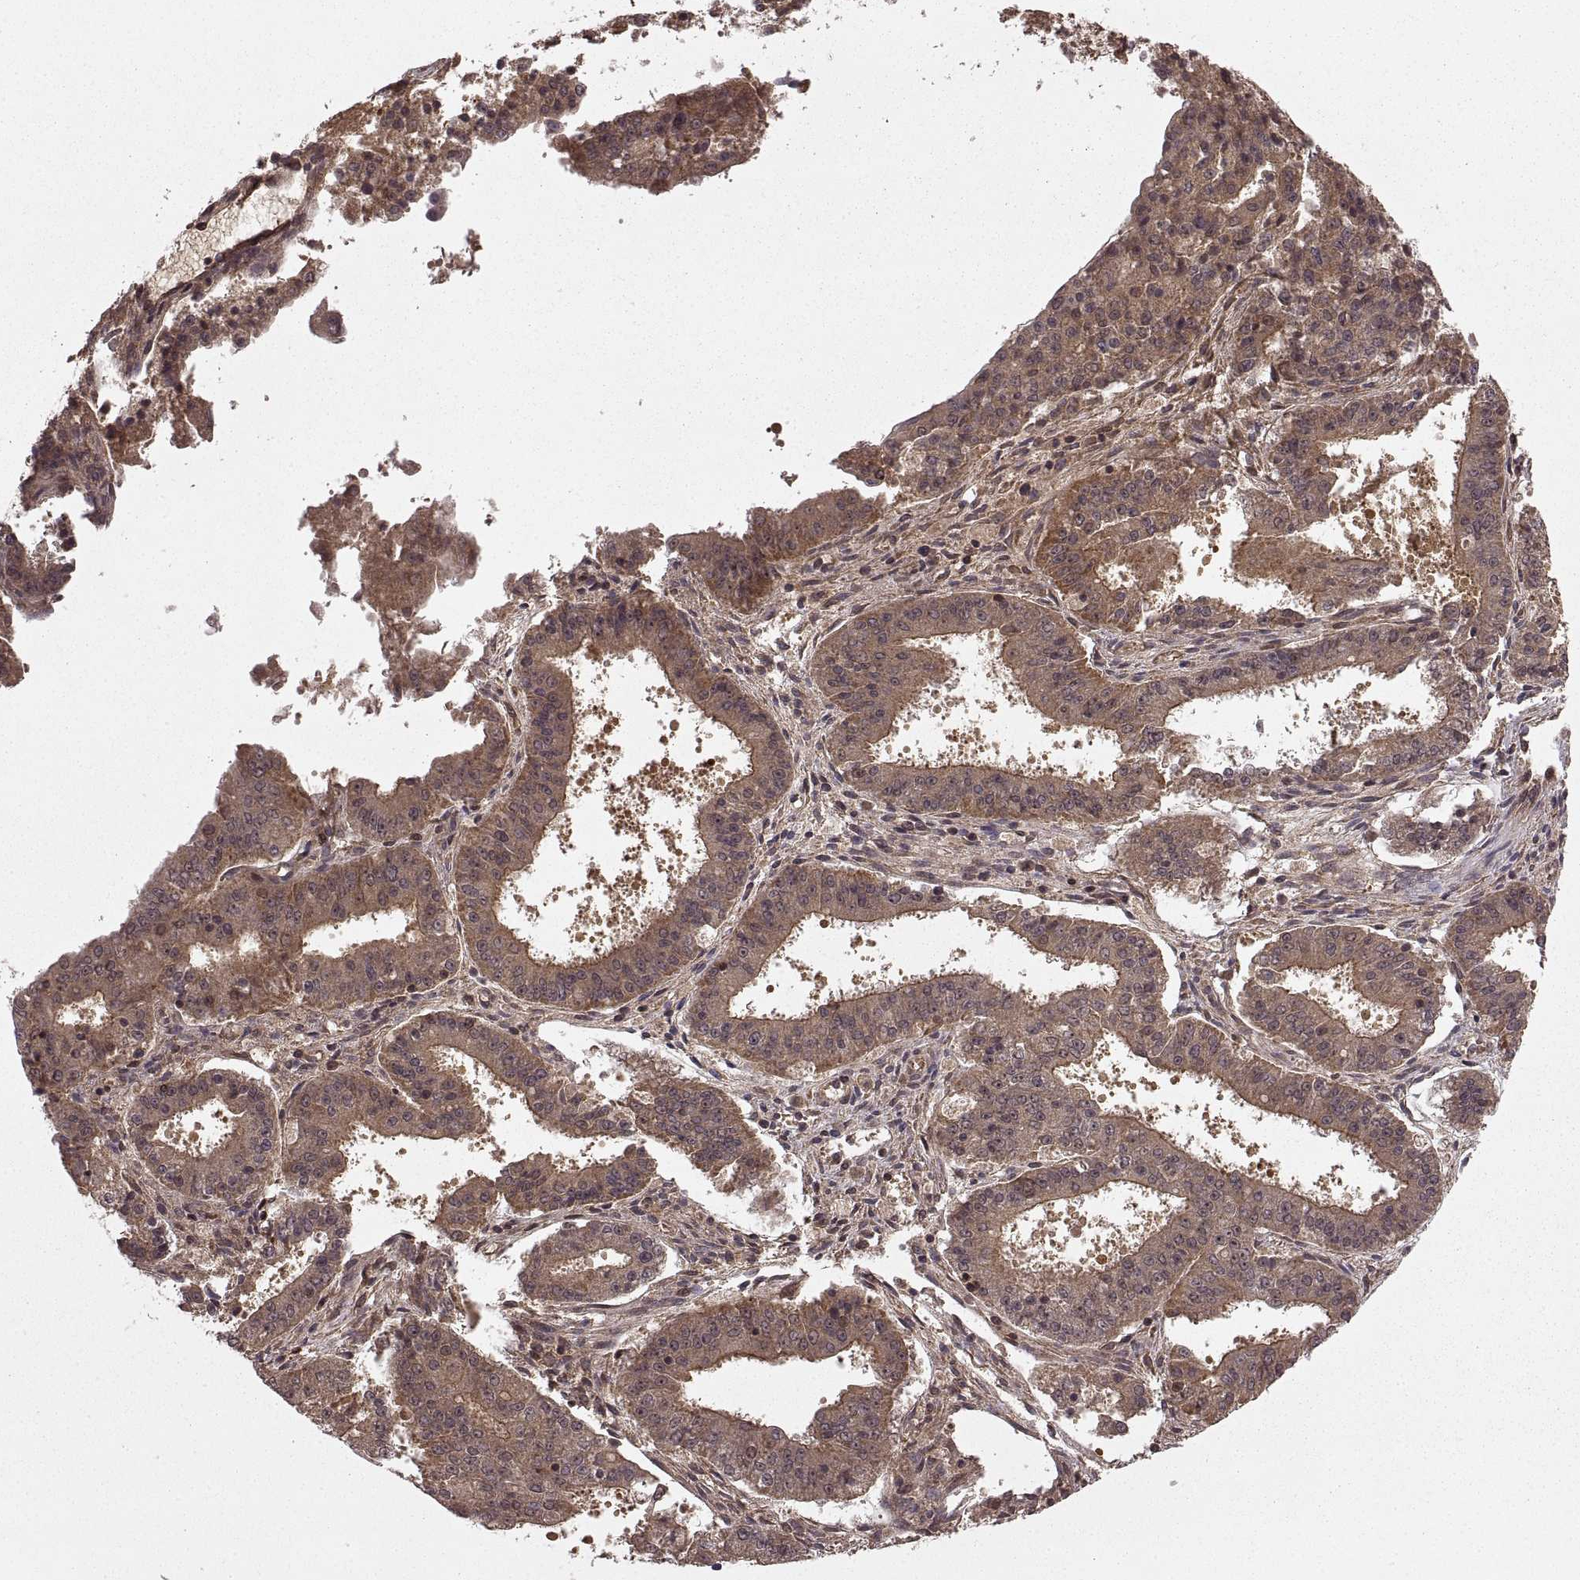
{"staining": {"intensity": "moderate", "quantity": ">75%", "location": "cytoplasmic/membranous"}, "tissue": "ovarian cancer", "cell_type": "Tumor cells", "image_type": "cancer", "snomed": [{"axis": "morphology", "description": "Carcinoma, endometroid"}, {"axis": "topography", "description": "Ovary"}], "caption": "An immunohistochemistry (IHC) histopathology image of tumor tissue is shown. Protein staining in brown highlights moderate cytoplasmic/membranous positivity in ovarian endometroid carcinoma within tumor cells.", "gene": "DEDD", "patient": {"sex": "female", "age": 42}}